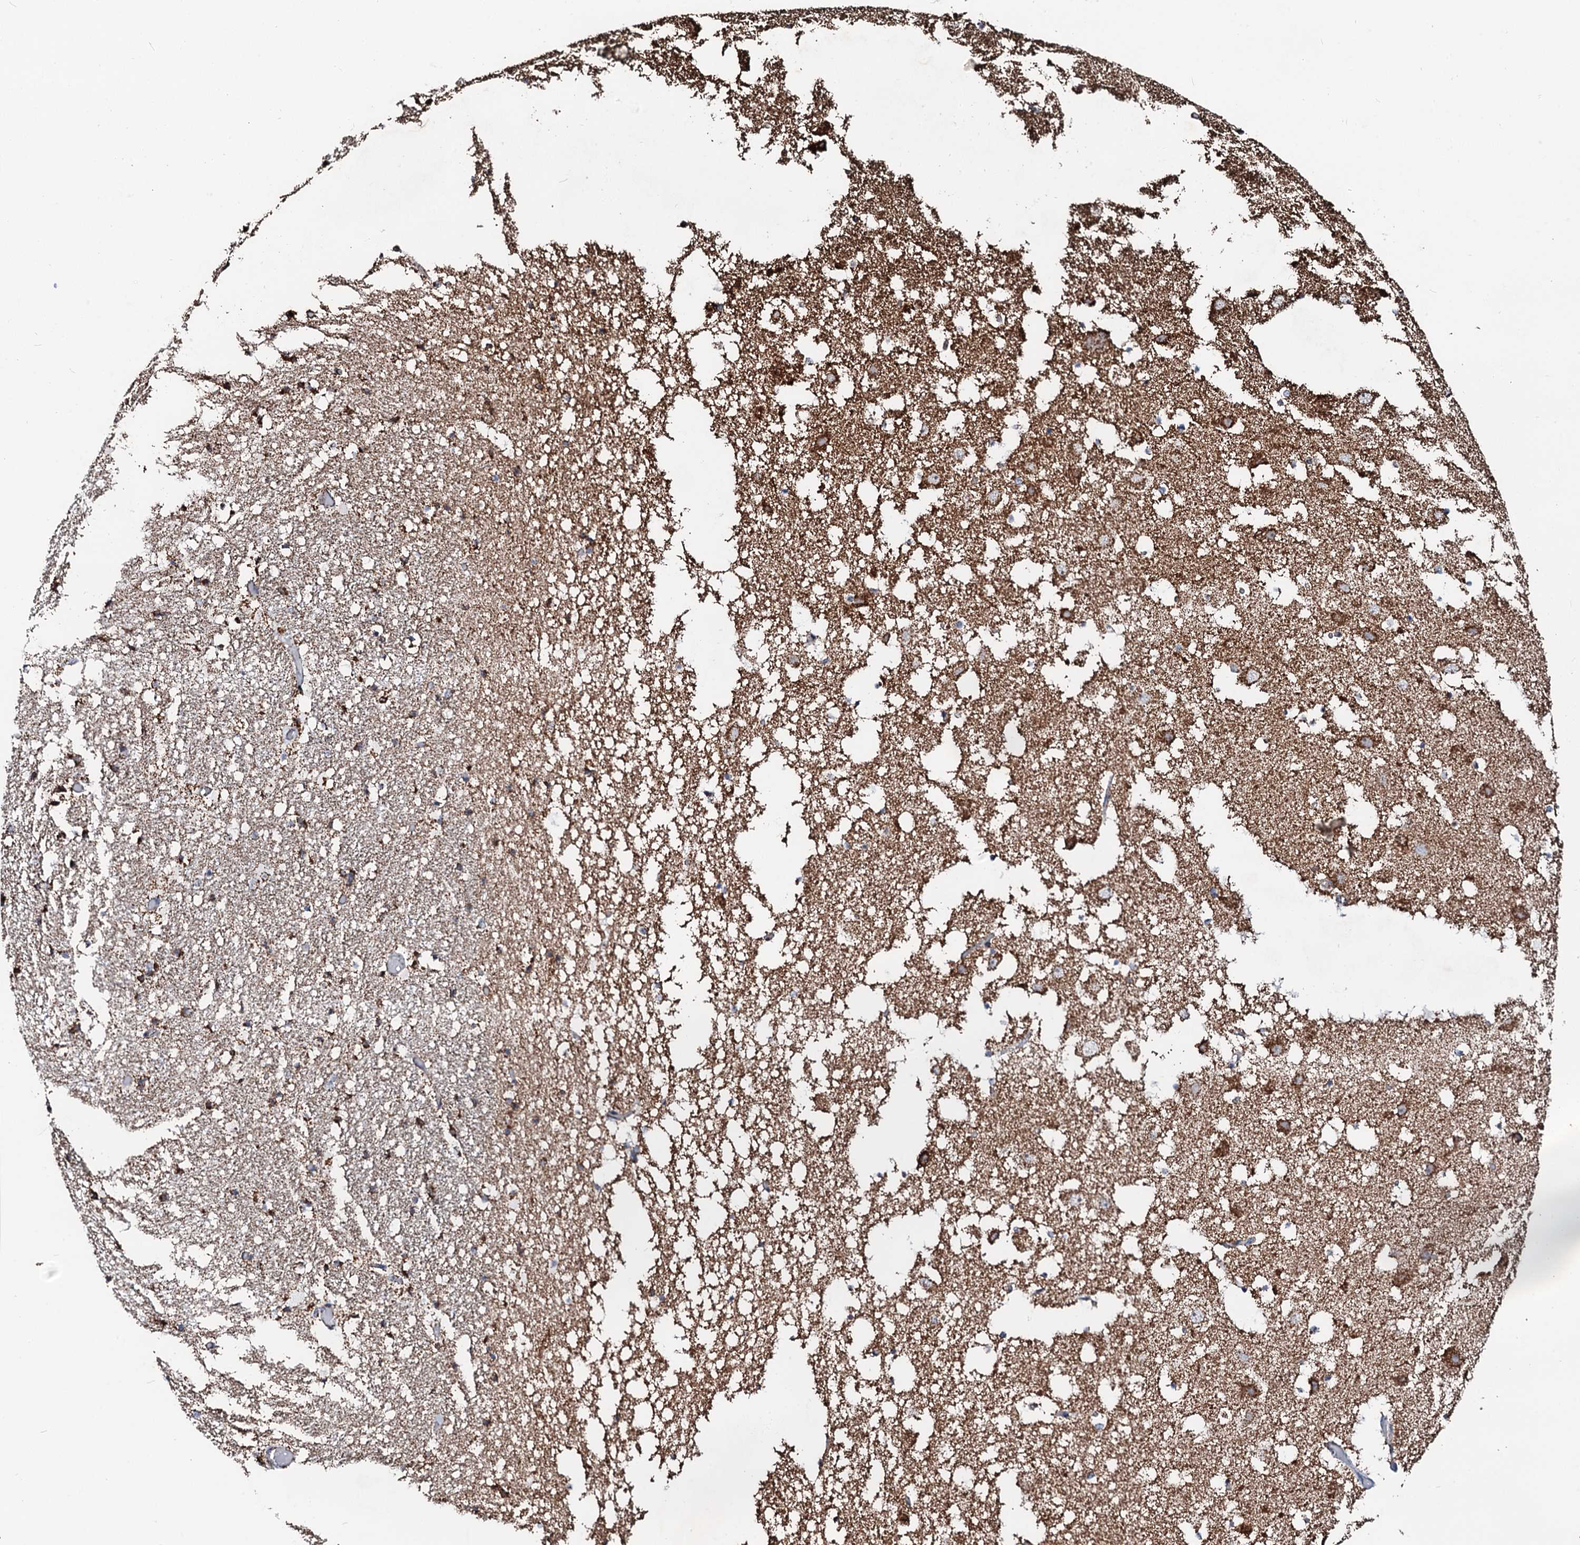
{"staining": {"intensity": "strong", "quantity": "<25%", "location": "cytoplasmic/membranous"}, "tissue": "hippocampus", "cell_type": "Glial cells", "image_type": "normal", "snomed": [{"axis": "morphology", "description": "Normal tissue, NOS"}, {"axis": "topography", "description": "Hippocampus"}], "caption": "Protein positivity by IHC displays strong cytoplasmic/membranous positivity in about <25% of glial cells in benign hippocampus.", "gene": "SECISBP2L", "patient": {"sex": "female", "age": 52}}